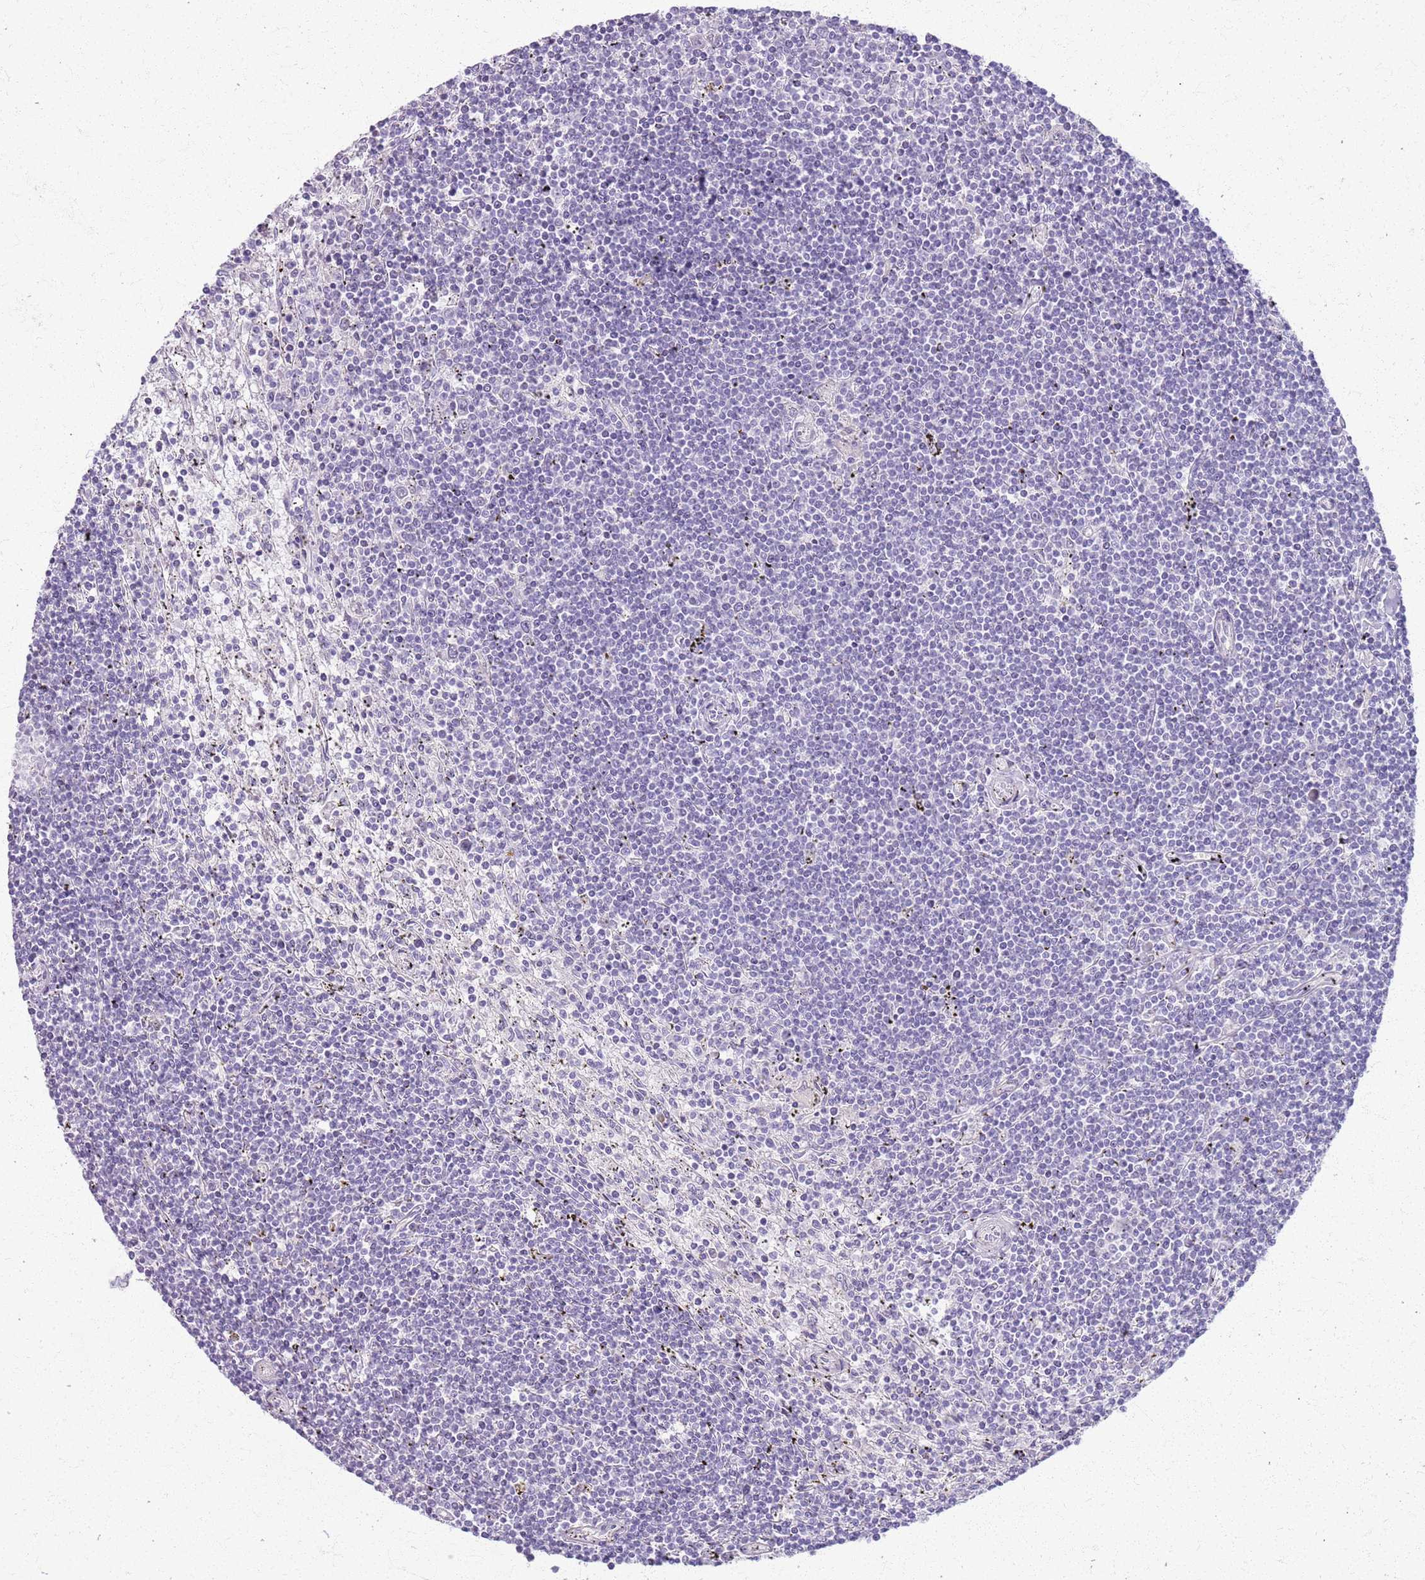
{"staining": {"intensity": "negative", "quantity": "none", "location": "none"}, "tissue": "lymphoma", "cell_type": "Tumor cells", "image_type": "cancer", "snomed": [{"axis": "morphology", "description": "Malignant lymphoma, non-Hodgkin's type, Low grade"}, {"axis": "topography", "description": "Spleen"}], "caption": "Histopathology image shows no significant protein positivity in tumor cells of low-grade malignant lymphoma, non-Hodgkin's type. Brightfield microscopy of IHC stained with DAB (3,3'-diaminobenzidine) (brown) and hematoxylin (blue), captured at high magnification.", "gene": "CSRP3", "patient": {"sex": "male", "age": 76}}